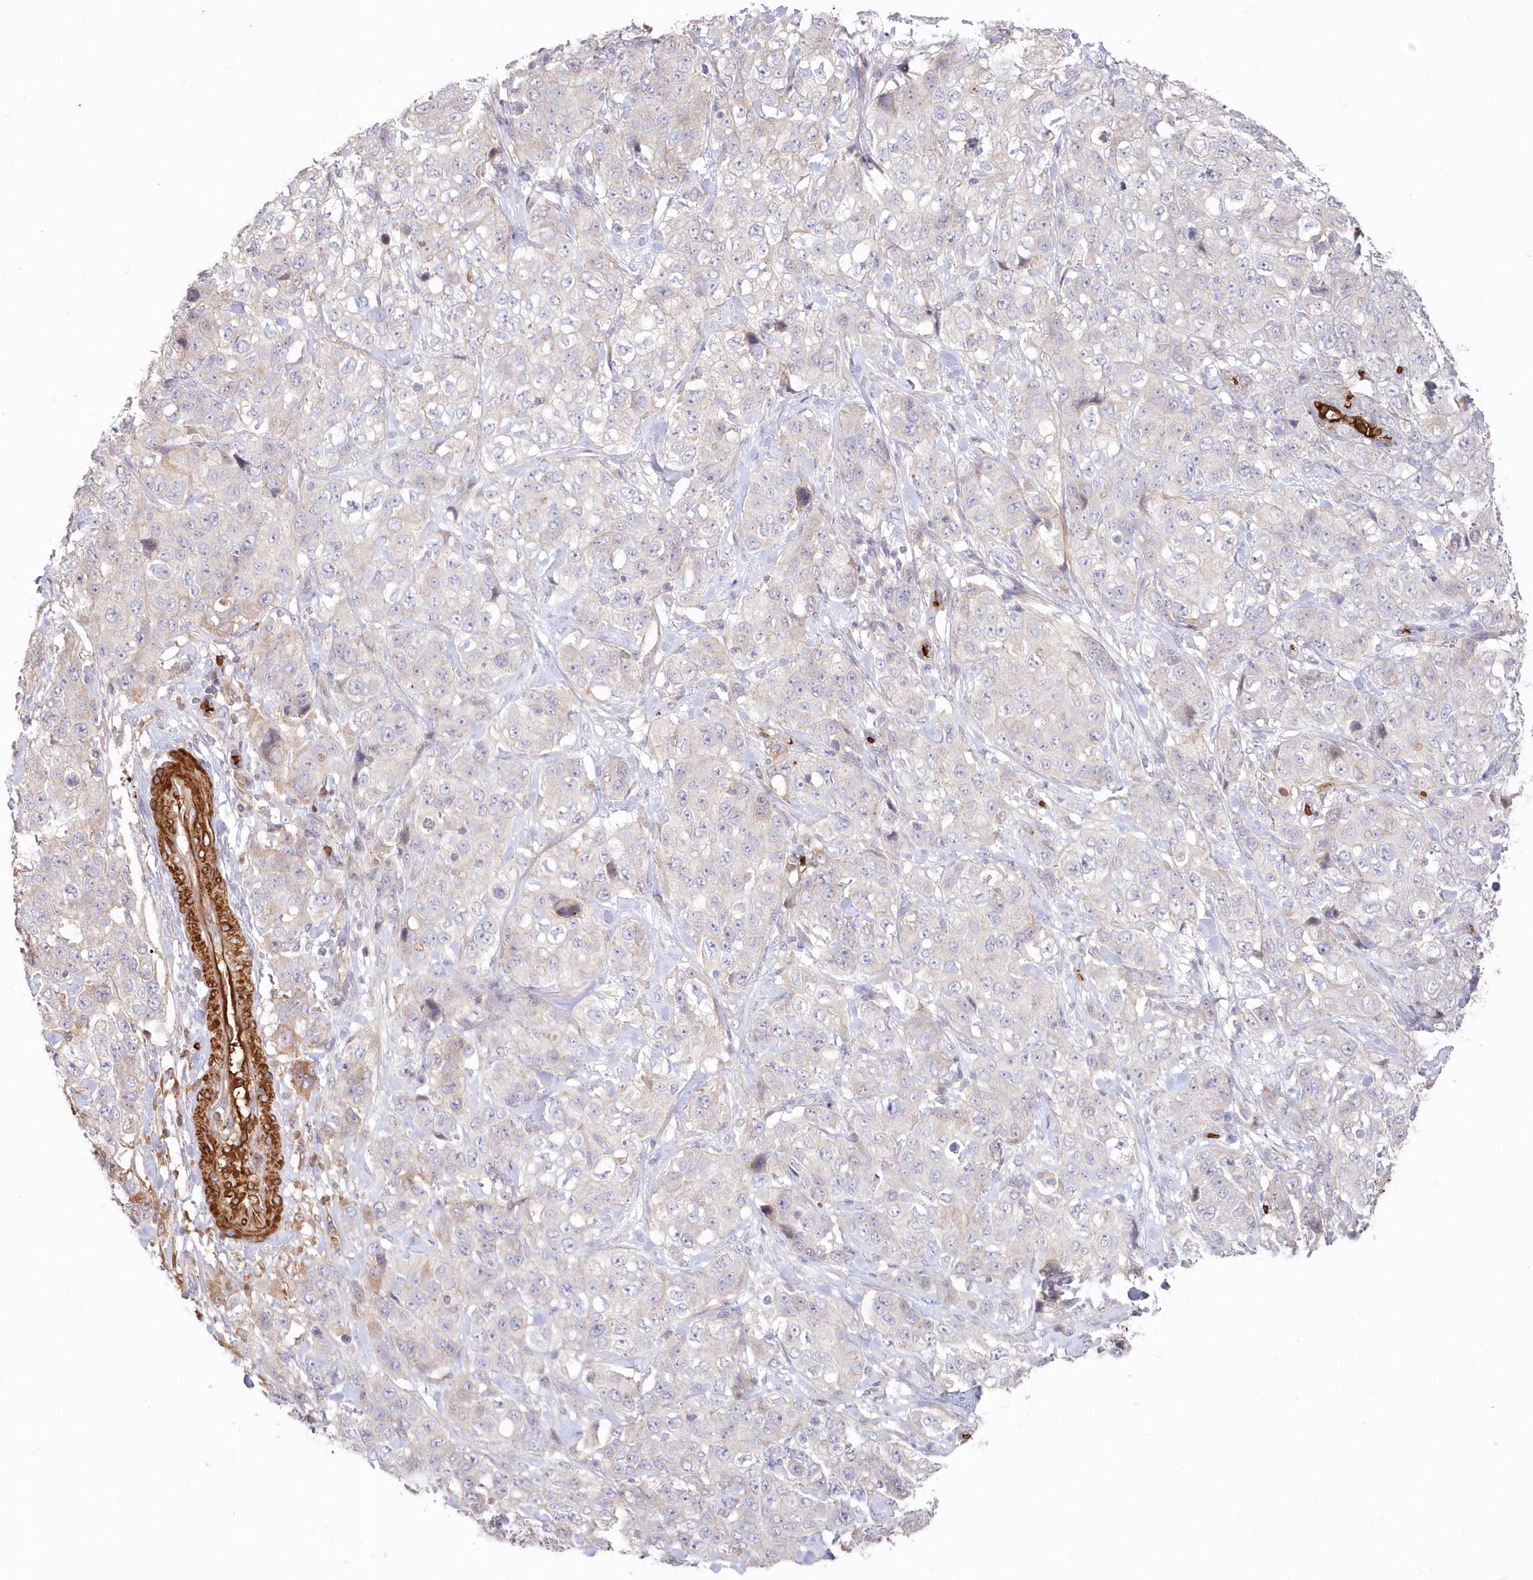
{"staining": {"intensity": "negative", "quantity": "none", "location": "none"}, "tissue": "stomach cancer", "cell_type": "Tumor cells", "image_type": "cancer", "snomed": [{"axis": "morphology", "description": "Adenocarcinoma, NOS"}, {"axis": "topography", "description": "Stomach"}], "caption": "Human stomach cancer (adenocarcinoma) stained for a protein using IHC shows no staining in tumor cells.", "gene": "SERINC1", "patient": {"sex": "male", "age": 48}}